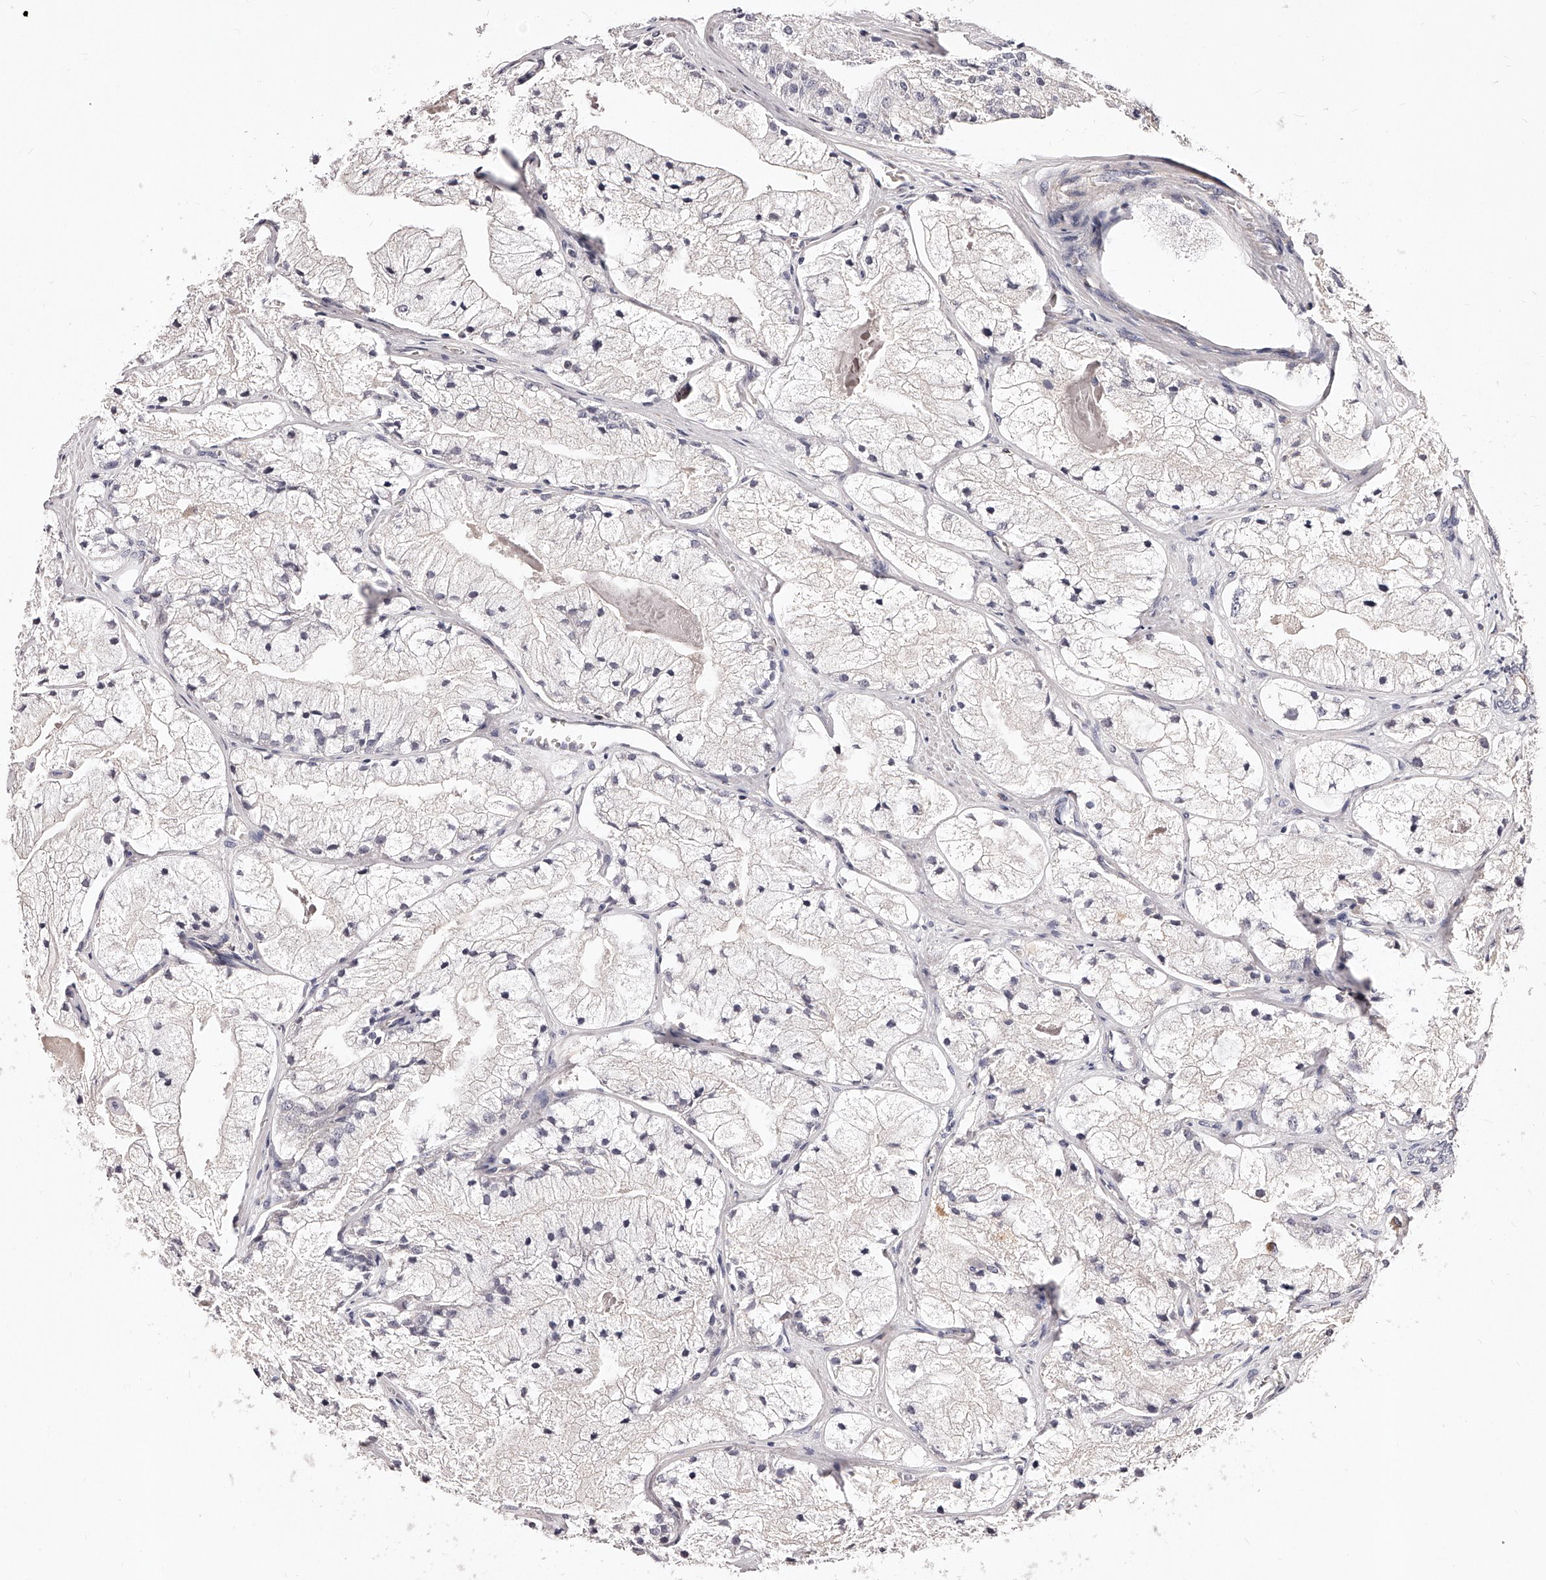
{"staining": {"intensity": "negative", "quantity": "none", "location": "none"}, "tissue": "prostate cancer", "cell_type": "Tumor cells", "image_type": "cancer", "snomed": [{"axis": "morphology", "description": "Adenocarcinoma, High grade"}, {"axis": "topography", "description": "Prostate"}], "caption": "IHC image of neoplastic tissue: human prostate cancer stained with DAB (3,3'-diaminobenzidine) displays no significant protein expression in tumor cells.", "gene": "PHACTR1", "patient": {"sex": "male", "age": 50}}